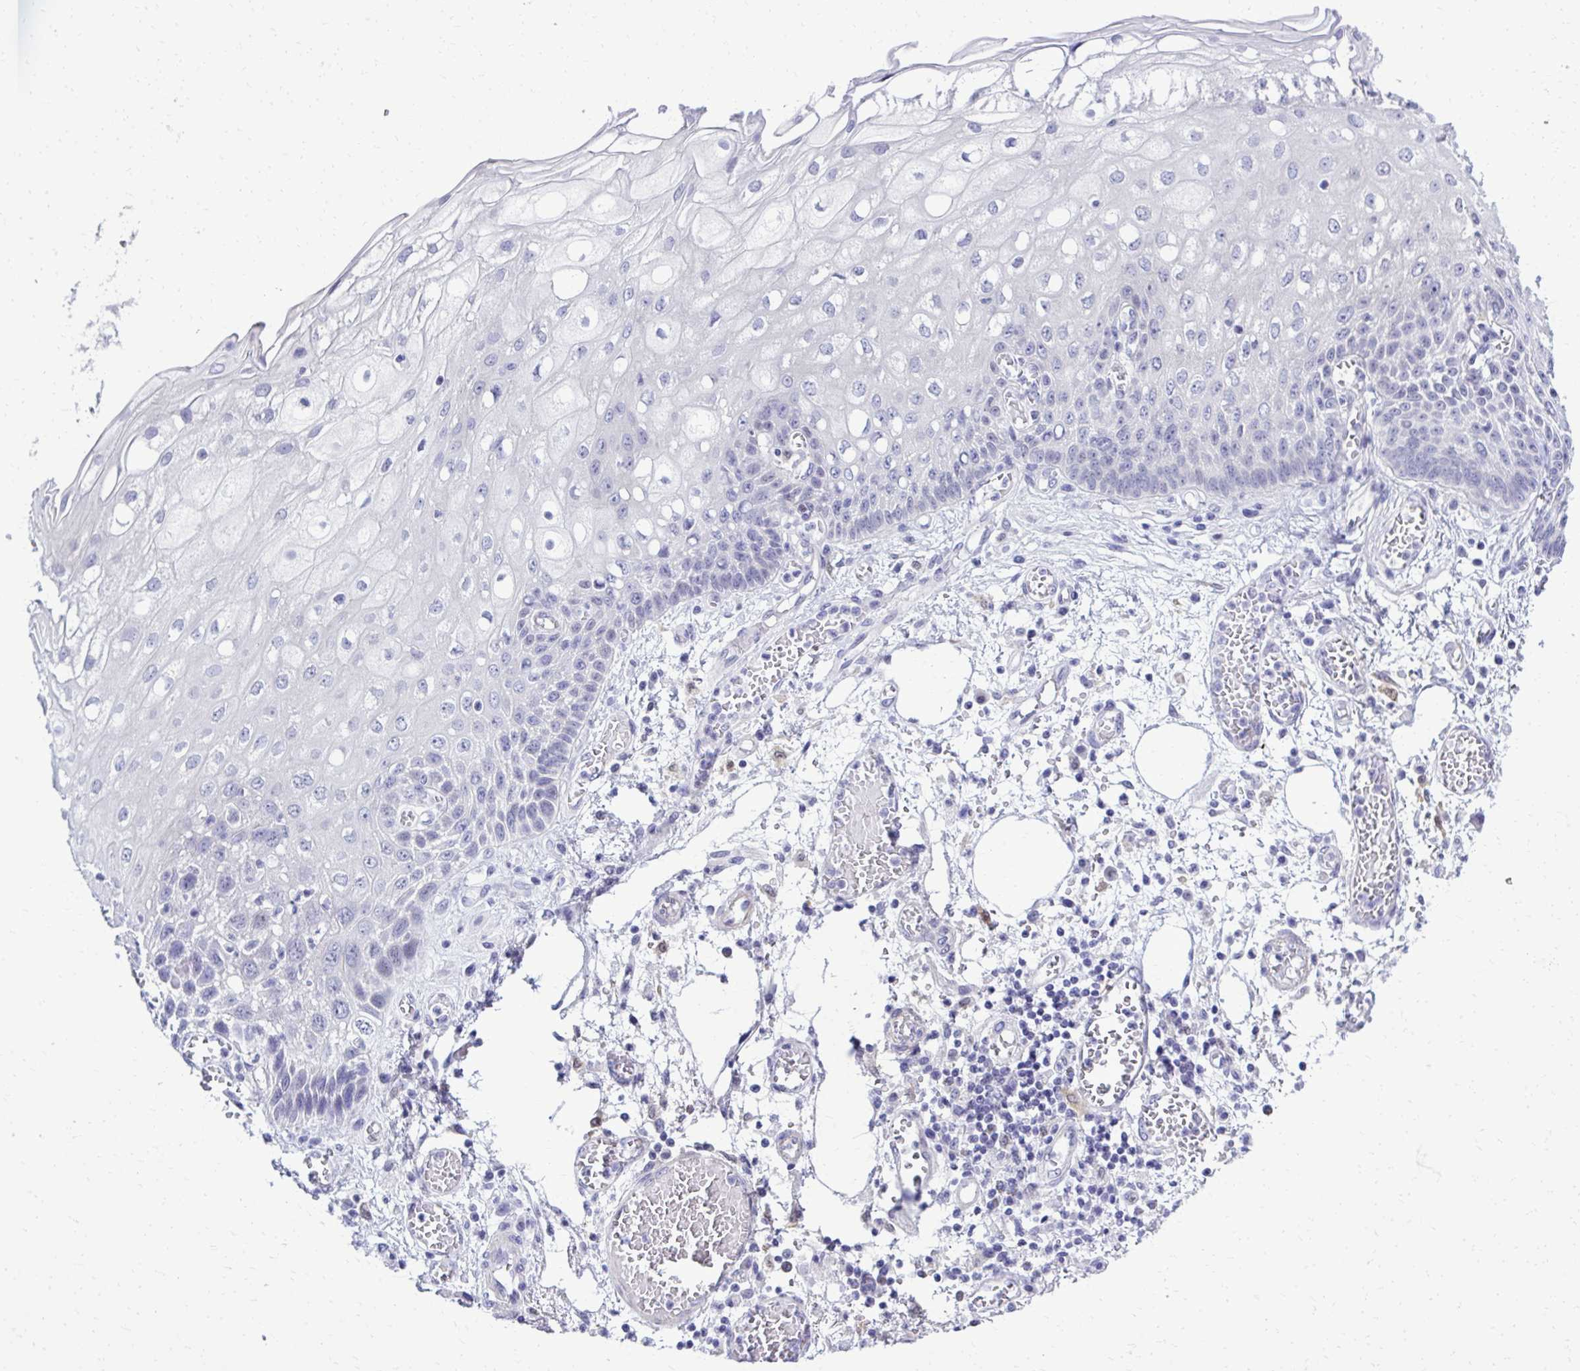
{"staining": {"intensity": "negative", "quantity": "none", "location": "none"}, "tissue": "esophagus", "cell_type": "Squamous epithelial cells", "image_type": "normal", "snomed": [{"axis": "morphology", "description": "Normal tissue, NOS"}, {"axis": "morphology", "description": "Adenocarcinoma, NOS"}, {"axis": "topography", "description": "Esophagus"}], "caption": "This image is of unremarkable esophagus stained with immunohistochemistry to label a protein in brown with the nuclei are counter-stained blue. There is no positivity in squamous epithelial cells. (DAB (3,3'-diaminobenzidine) immunohistochemistry (IHC) visualized using brightfield microscopy, high magnification).", "gene": "RASL11B", "patient": {"sex": "male", "age": 81}}